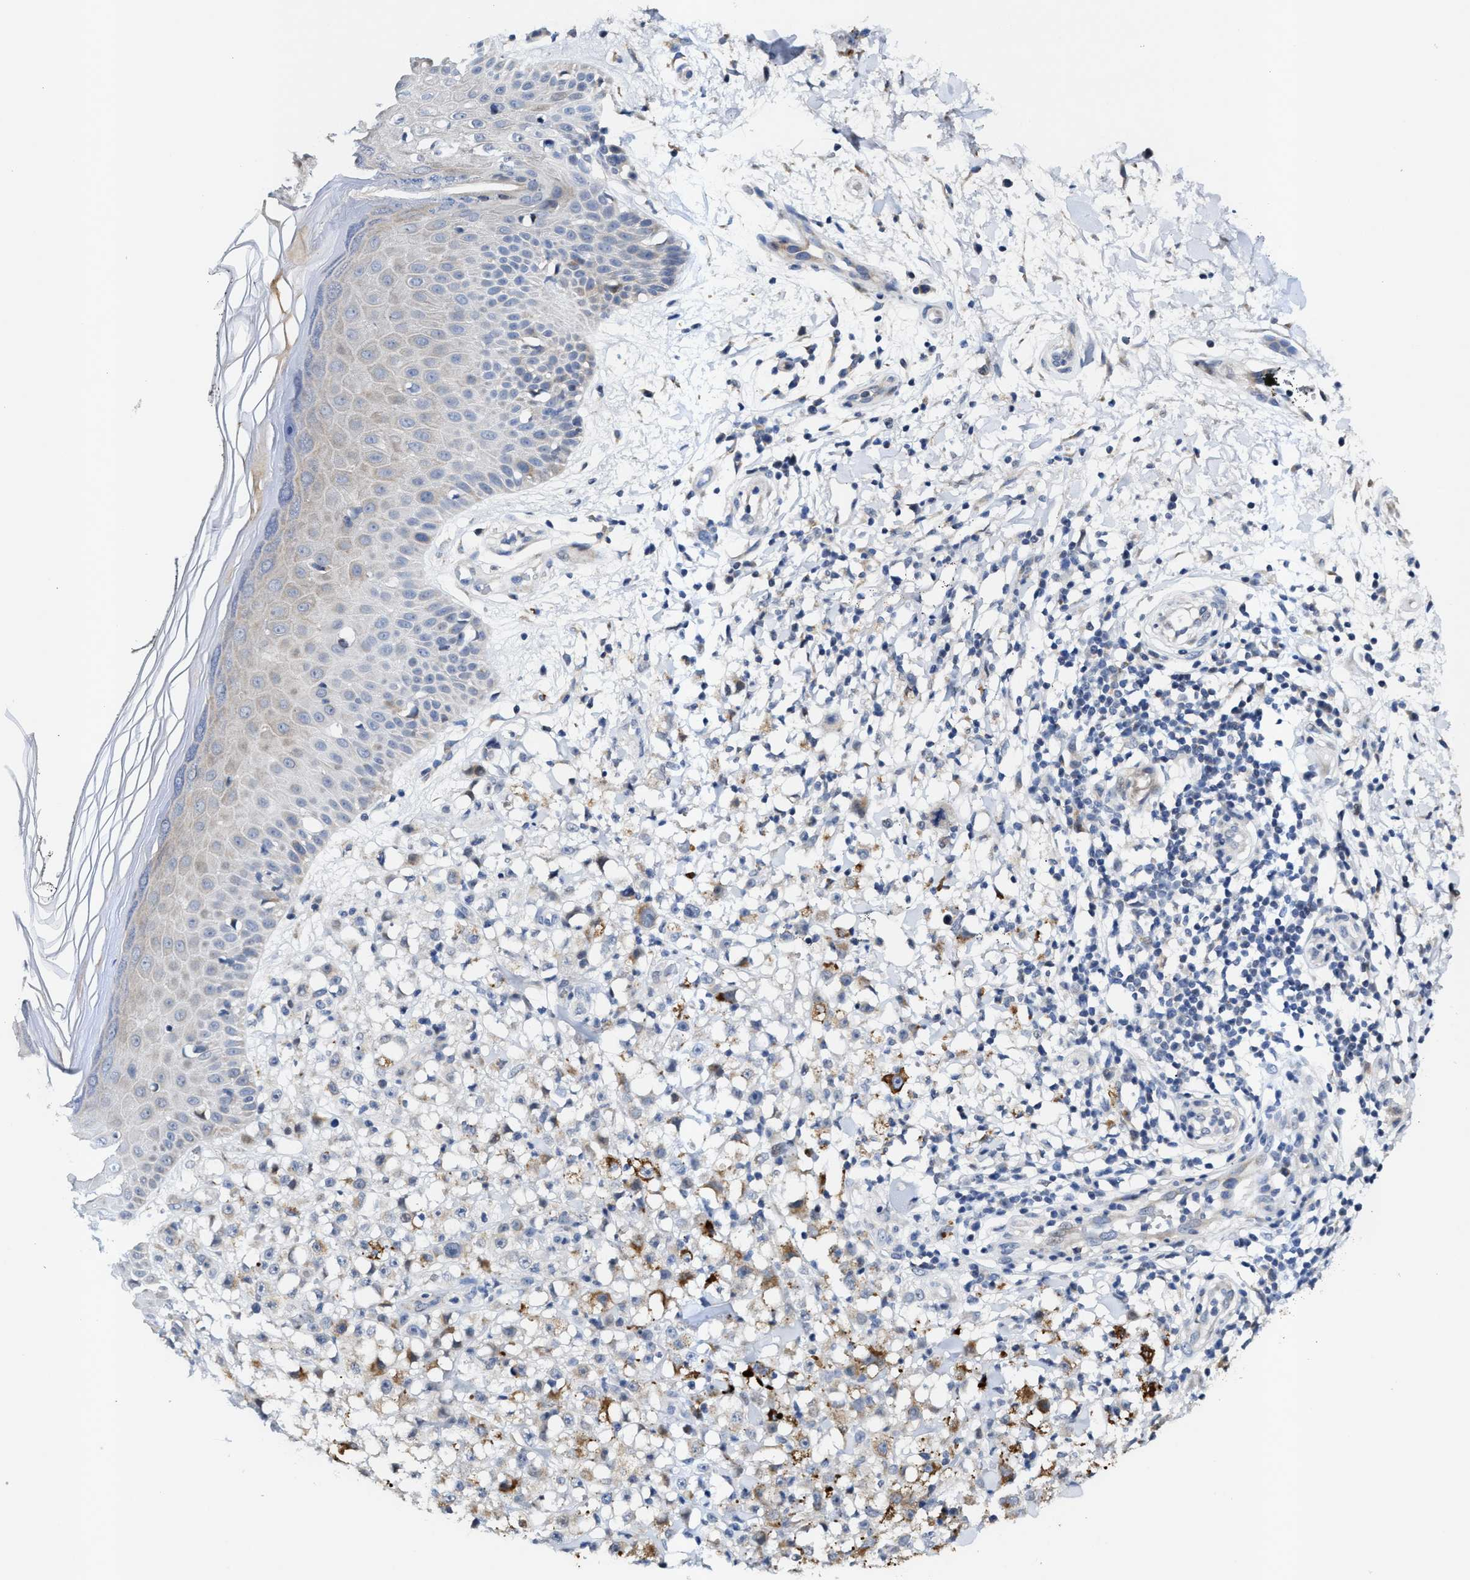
{"staining": {"intensity": "moderate", "quantity": "<25%", "location": "cytoplasmic/membranous"}, "tissue": "melanoma", "cell_type": "Tumor cells", "image_type": "cancer", "snomed": [{"axis": "morphology", "description": "Malignant melanoma, NOS"}, {"axis": "topography", "description": "Skin"}], "caption": "Human melanoma stained with a protein marker exhibits moderate staining in tumor cells.", "gene": "JAG1", "patient": {"sex": "female", "age": 82}}